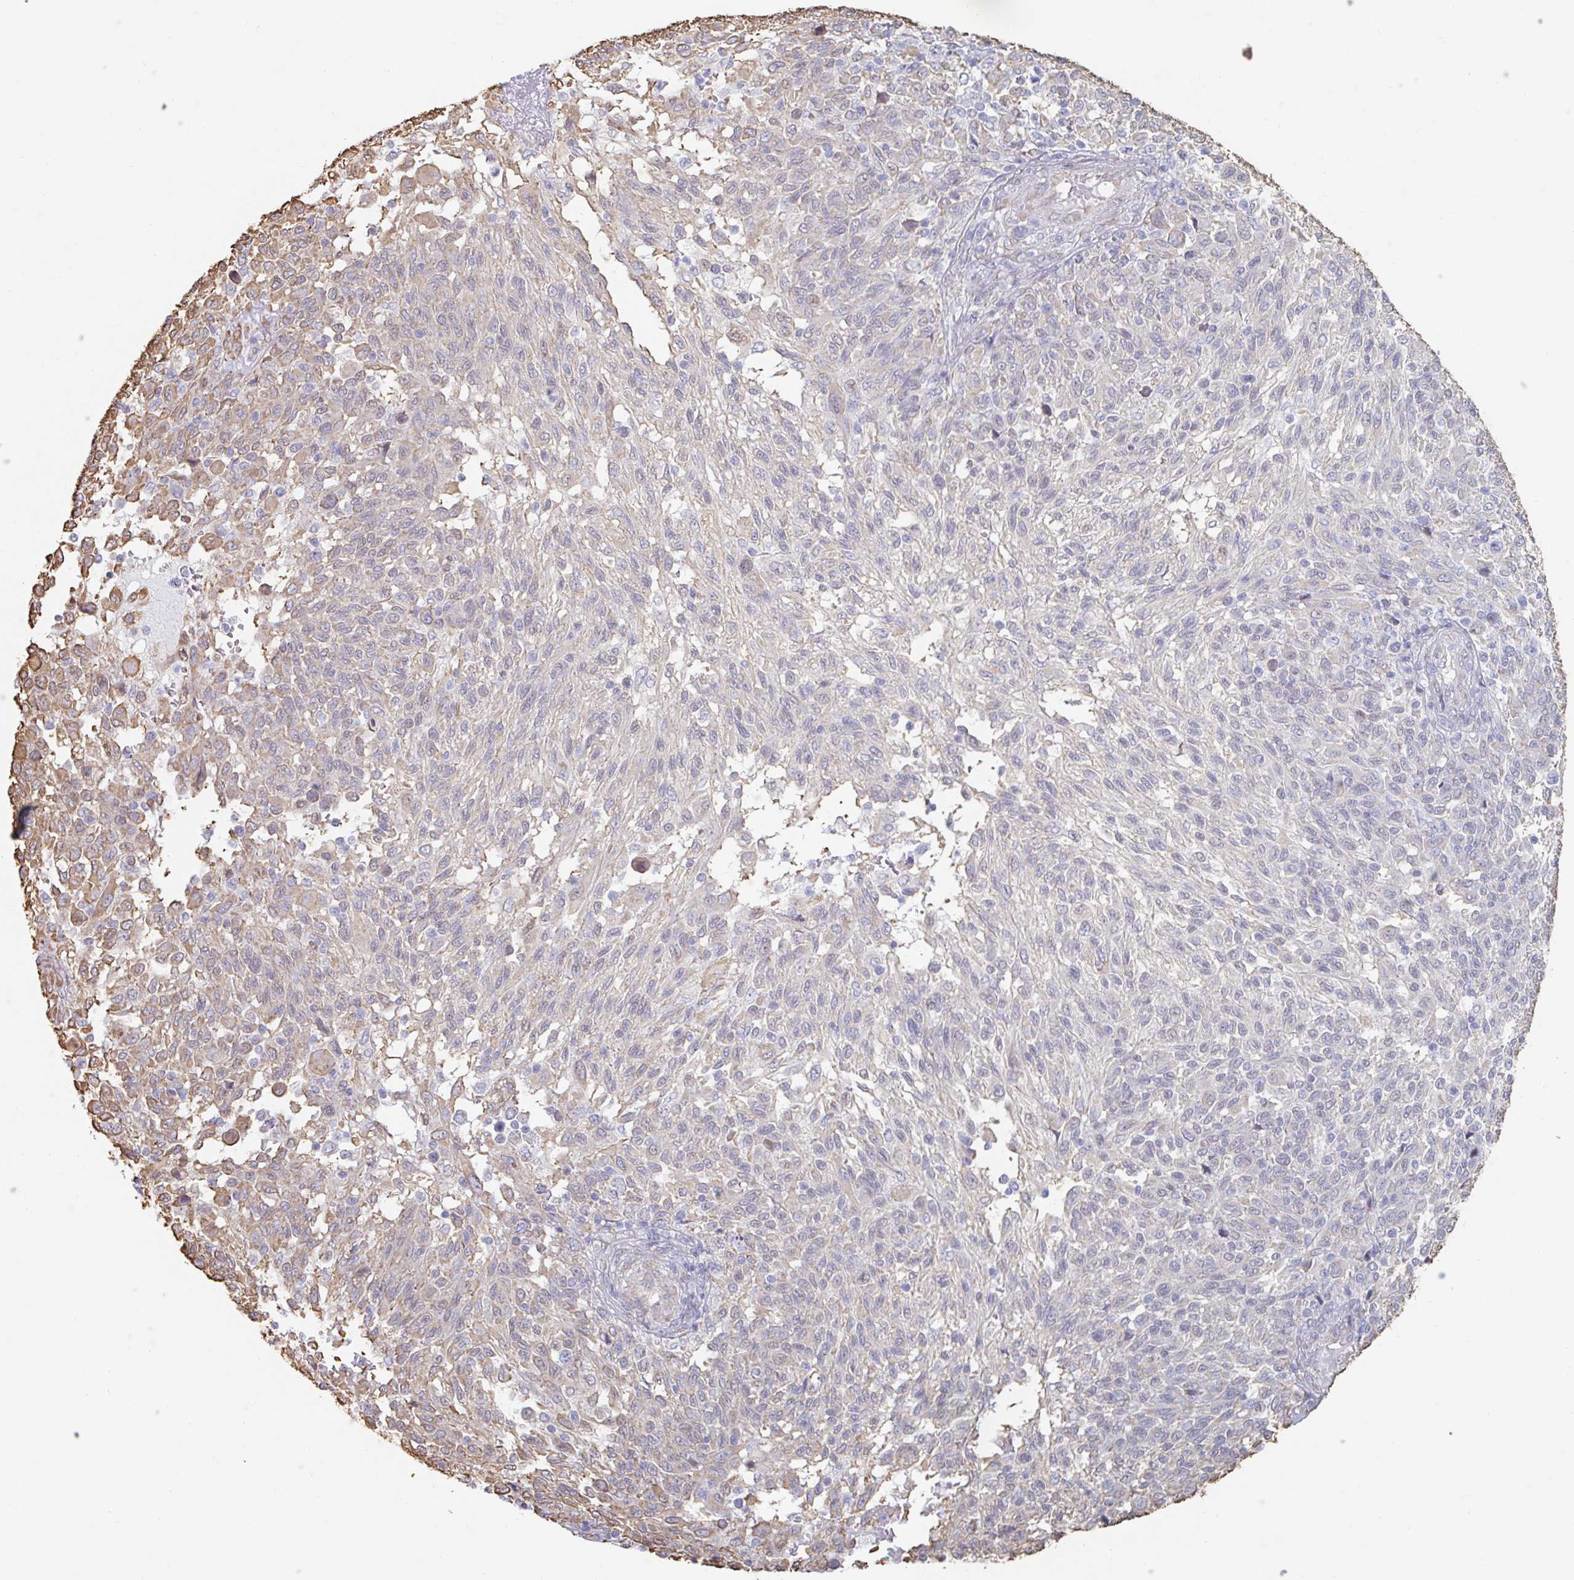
{"staining": {"intensity": "moderate", "quantity": "<25%", "location": "cytoplasmic/membranous"}, "tissue": "melanoma", "cell_type": "Tumor cells", "image_type": "cancer", "snomed": [{"axis": "morphology", "description": "Malignant melanoma, NOS"}, {"axis": "topography", "description": "Skin"}], "caption": "Immunohistochemistry (IHC) (DAB) staining of human malignant melanoma reveals moderate cytoplasmic/membranous protein expression in approximately <25% of tumor cells.", "gene": "RAB5IF", "patient": {"sex": "male", "age": 66}}